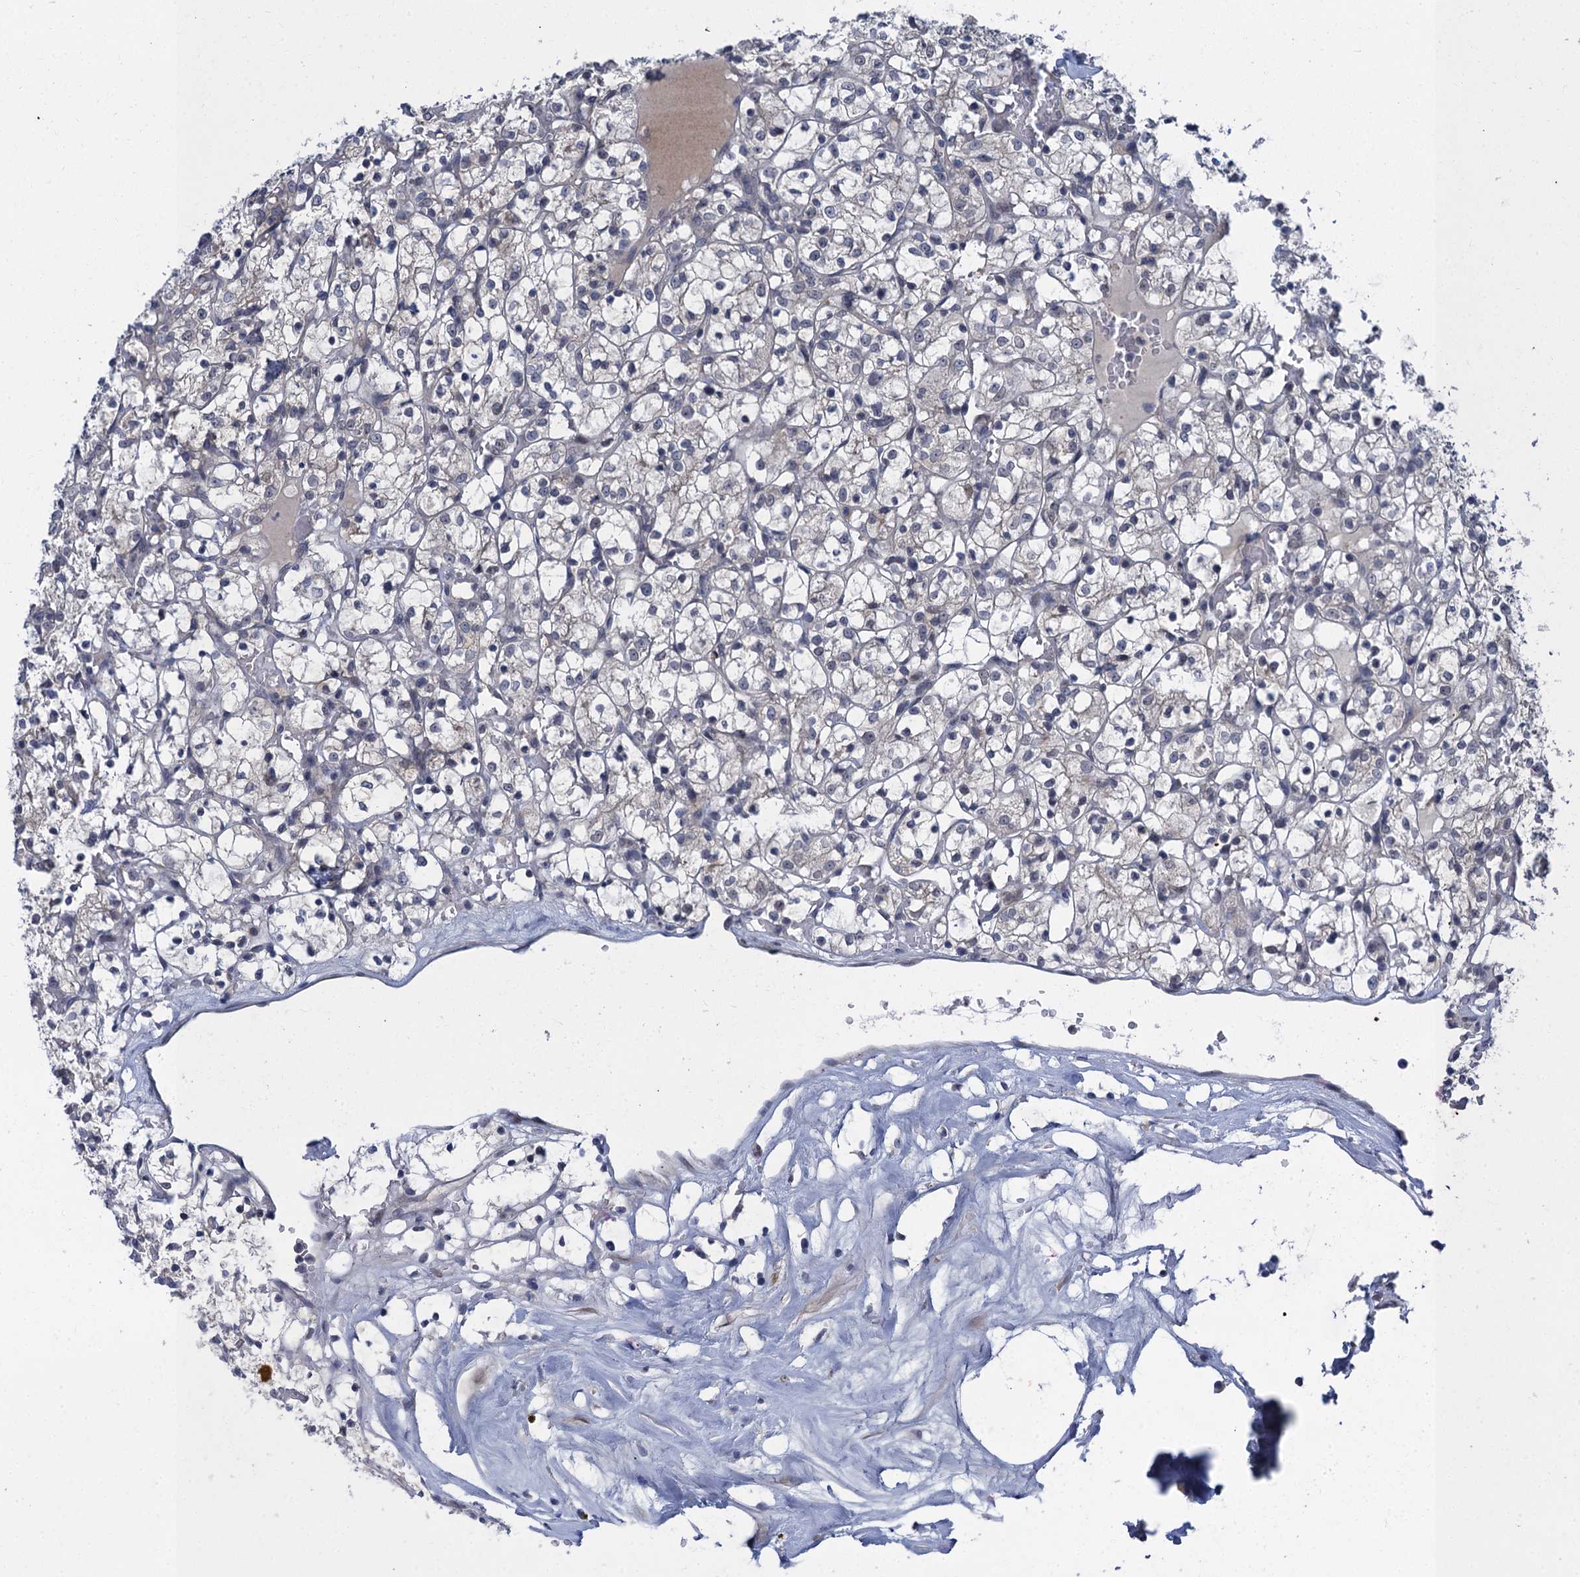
{"staining": {"intensity": "negative", "quantity": "none", "location": "none"}, "tissue": "renal cancer", "cell_type": "Tumor cells", "image_type": "cancer", "snomed": [{"axis": "morphology", "description": "Adenocarcinoma, NOS"}, {"axis": "topography", "description": "Kidney"}], "caption": "This is a histopathology image of IHC staining of adenocarcinoma (renal), which shows no positivity in tumor cells. (DAB immunohistochemistry (IHC) visualized using brightfield microscopy, high magnification).", "gene": "MRFAP1", "patient": {"sex": "female", "age": 69}}